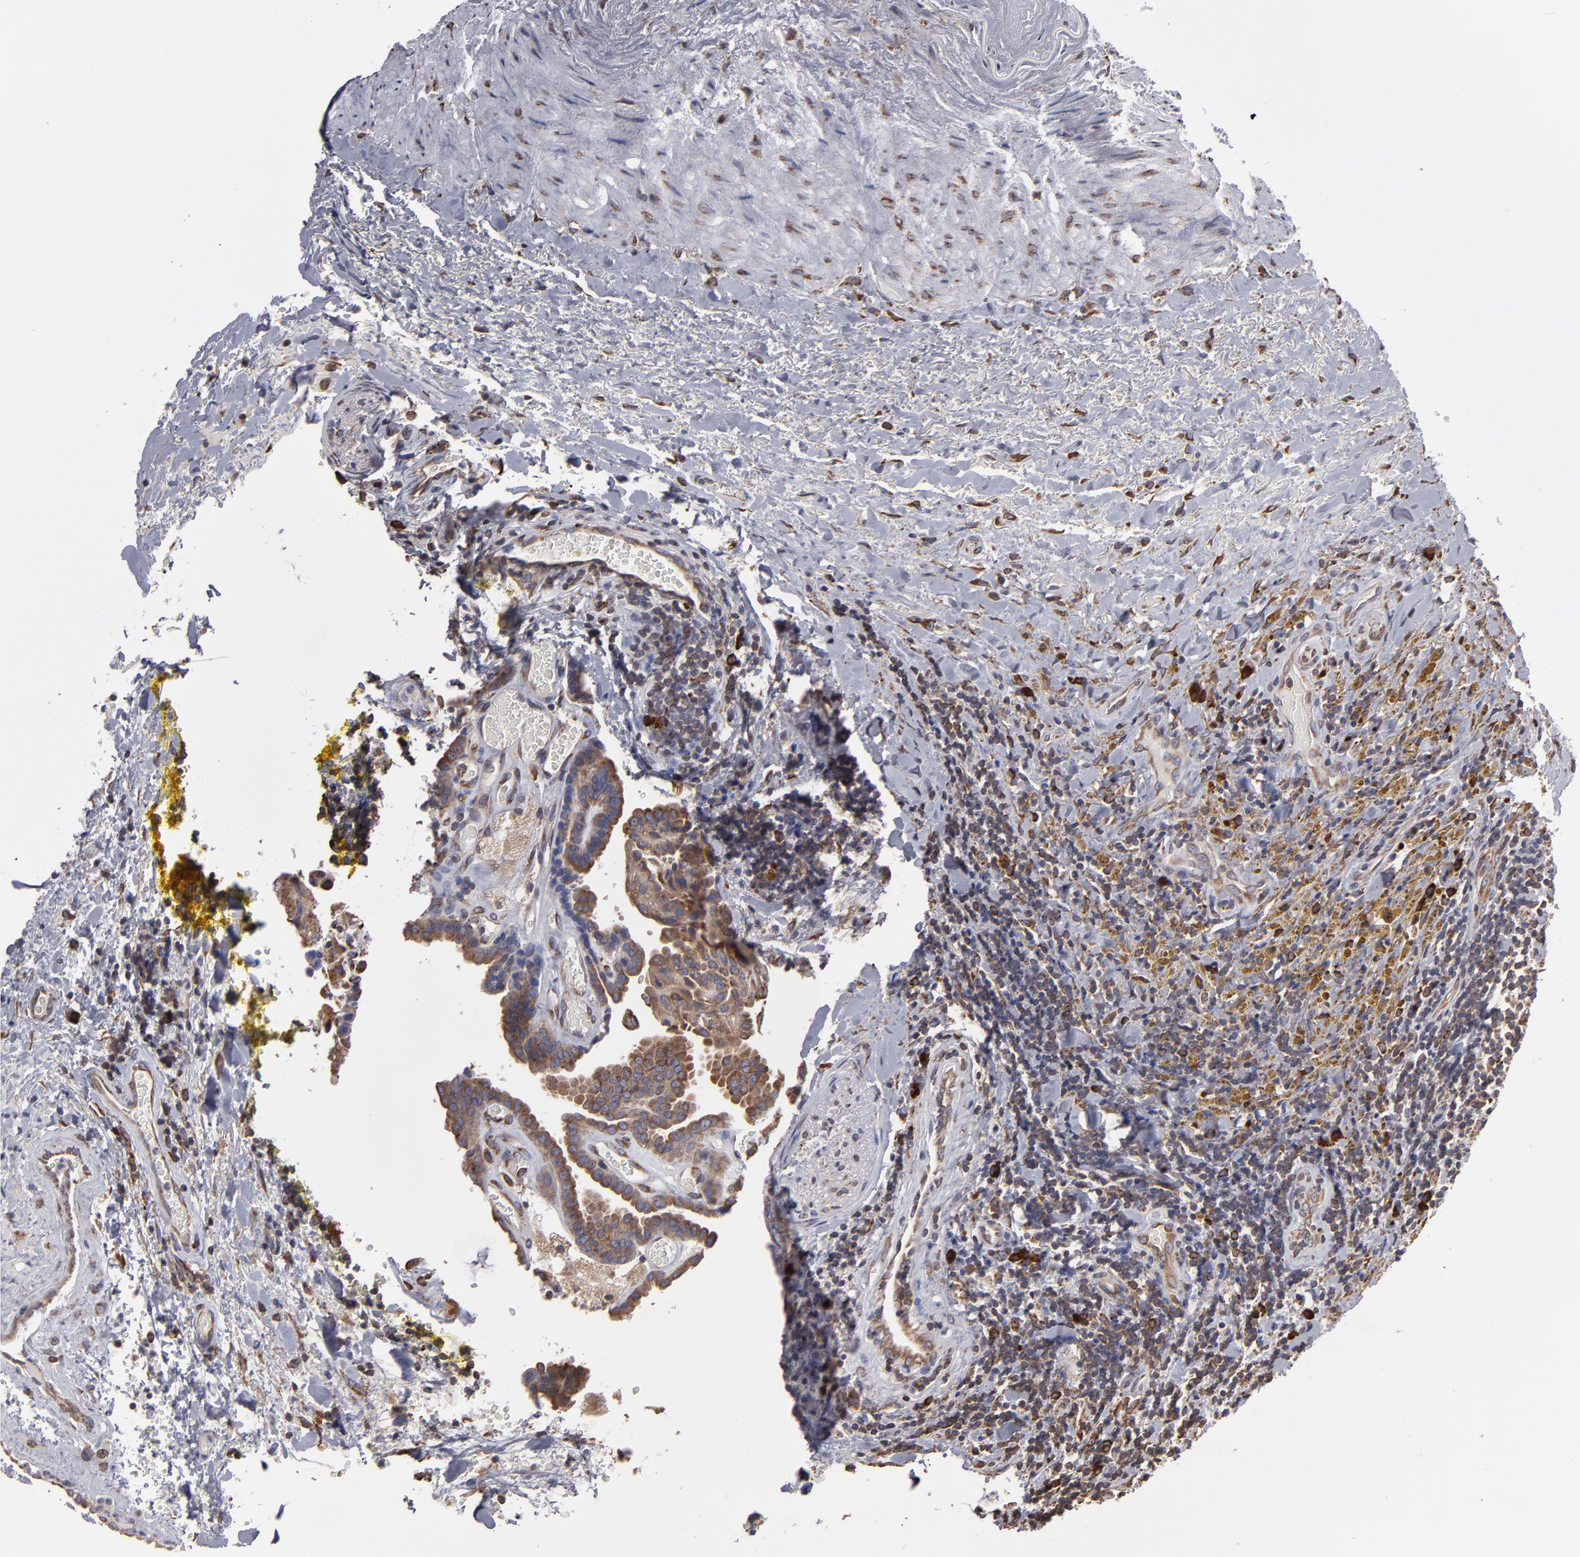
{"staining": {"intensity": "moderate", "quantity": ">75%", "location": "cytoplasmic/membranous"}, "tissue": "thyroid cancer", "cell_type": "Tumor cells", "image_type": "cancer", "snomed": [{"axis": "morphology", "description": "Papillary adenocarcinoma, NOS"}, {"axis": "topography", "description": "Thyroid gland"}], "caption": "This is an image of immunohistochemistry (IHC) staining of papillary adenocarcinoma (thyroid), which shows moderate positivity in the cytoplasmic/membranous of tumor cells.", "gene": "SND1", "patient": {"sex": "male", "age": 87}}